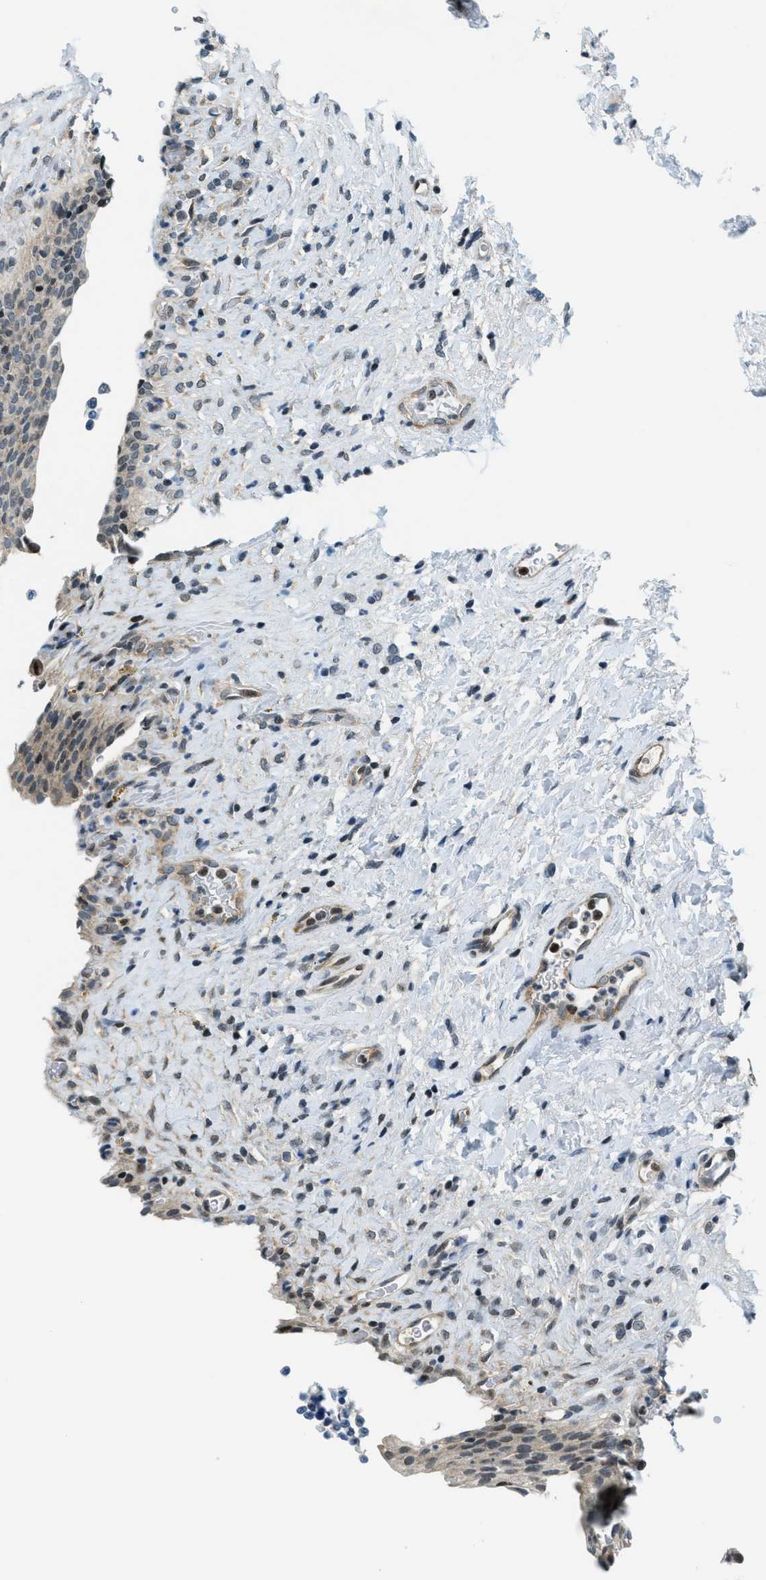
{"staining": {"intensity": "weak", "quantity": ">75%", "location": "cytoplasmic/membranous"}, "tissue": "urinary bladder", "cell_type": "Urothelial cells", "image_type": "normal", "snomed": [{"axis": "morphology", "description": "Urothelial carcinoma, High grade"}, {"axis": "topography", "description": "Urinary bladder"}], "caption": "Protein analysis of benign urinary bladder demonstrates weak cytoplasmic/membranous expression in about >75% of urothelial cells.", "gene": "KLF6", "patient": {"sex": "male", "age": 46}}